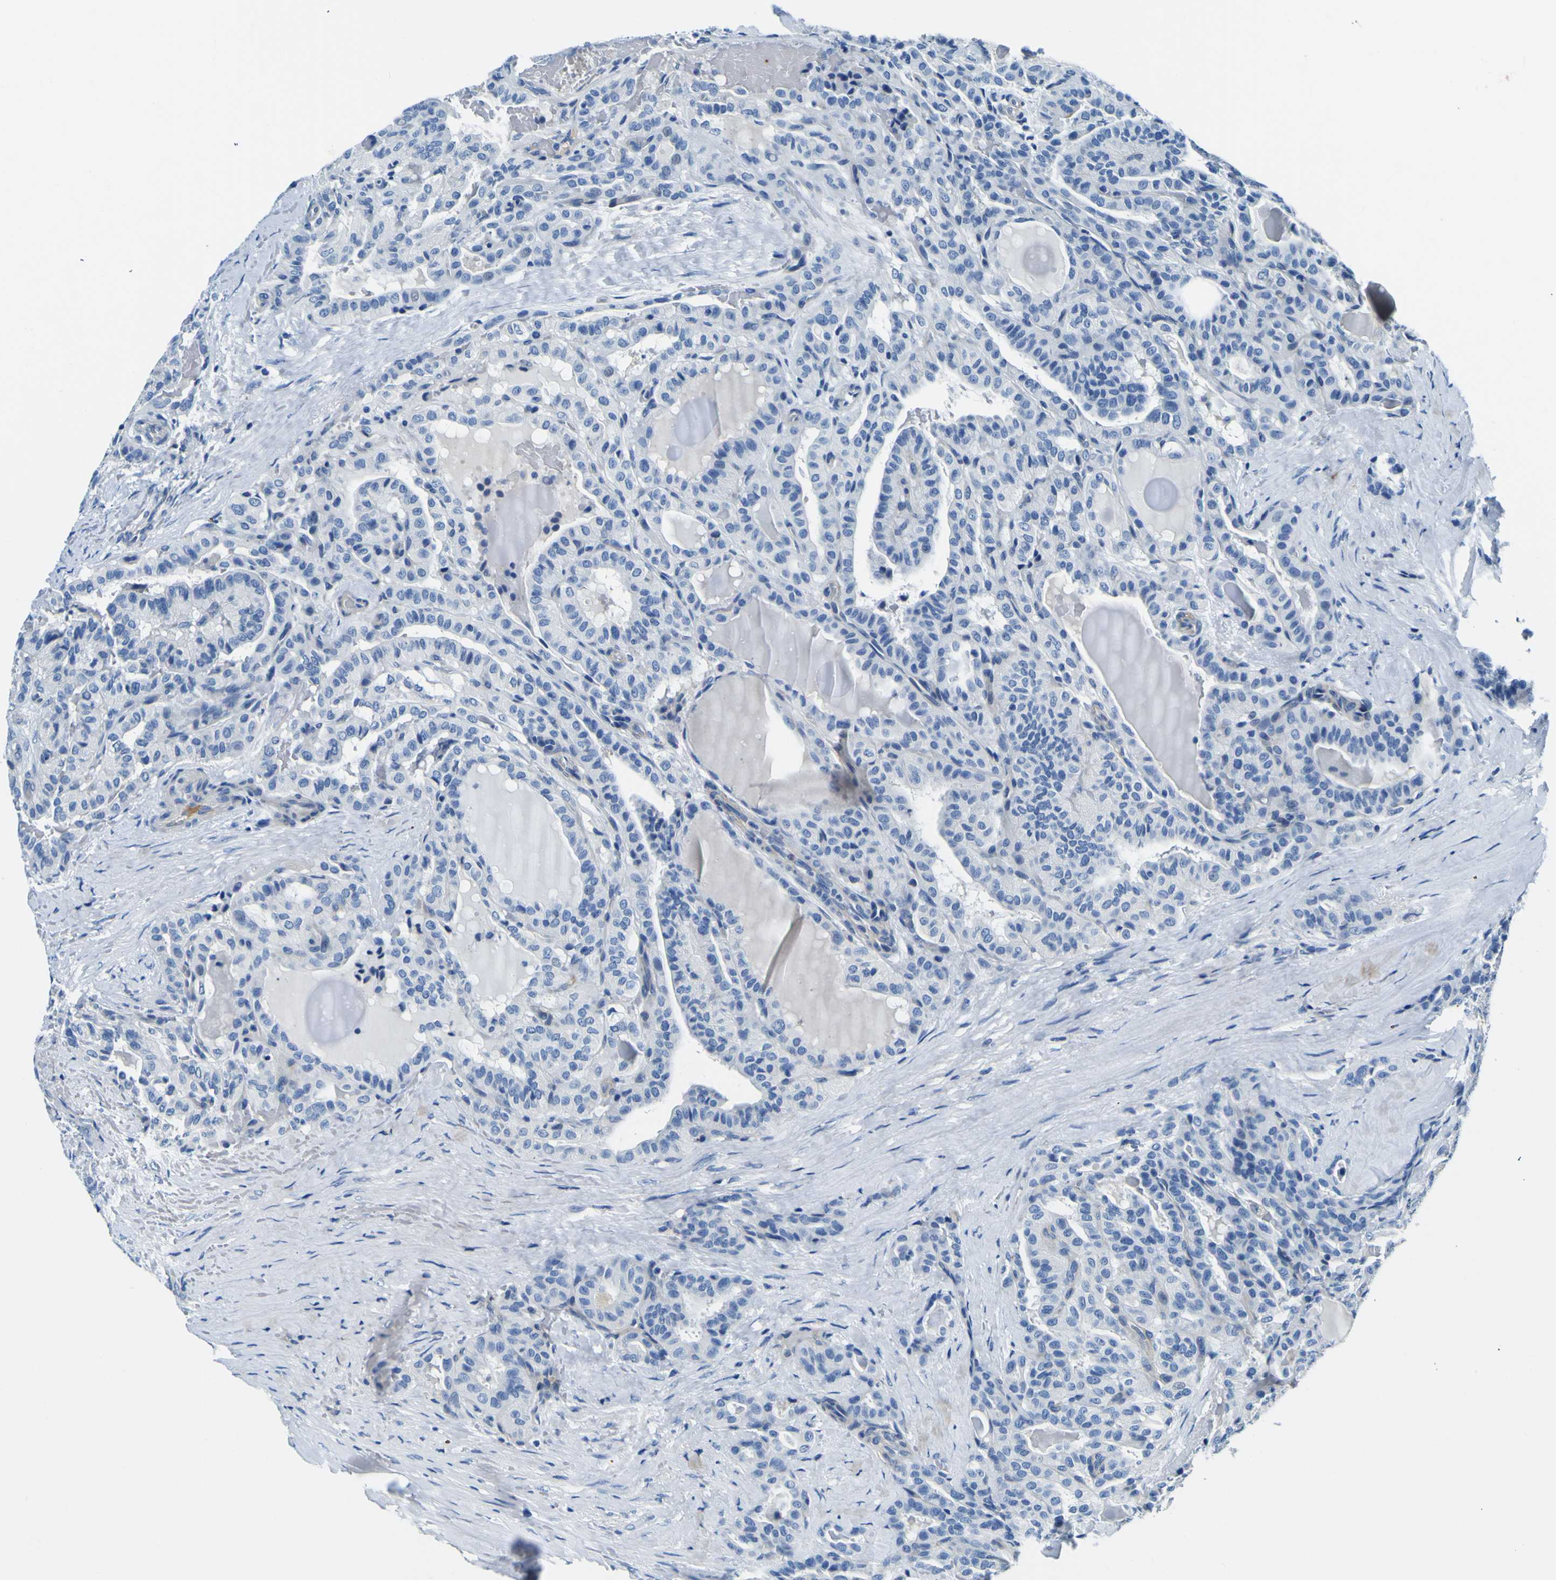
{"staining": {"intensity": "negative", "quantity": "none", "location": "none"}, "tissue": "thyroid cancer", "cell_type": "Tumor cells", "image_type": "cancer", "snomed": [{"axis": "morphology", "description": "Papillary adenocarcinoma, NOS"}, {"axis": "topography", "description": "Thyroid gland"}], "caption": "Immunohistochemistry histopathology image of neoplastic tissue: human thyroid cancer stained with DAB (3,3'-diaminobenzidine) shows no significant protein staining in tumor cells.", "gene": "ADGRA2", "patient": {"sex": "male", "age": 77}}